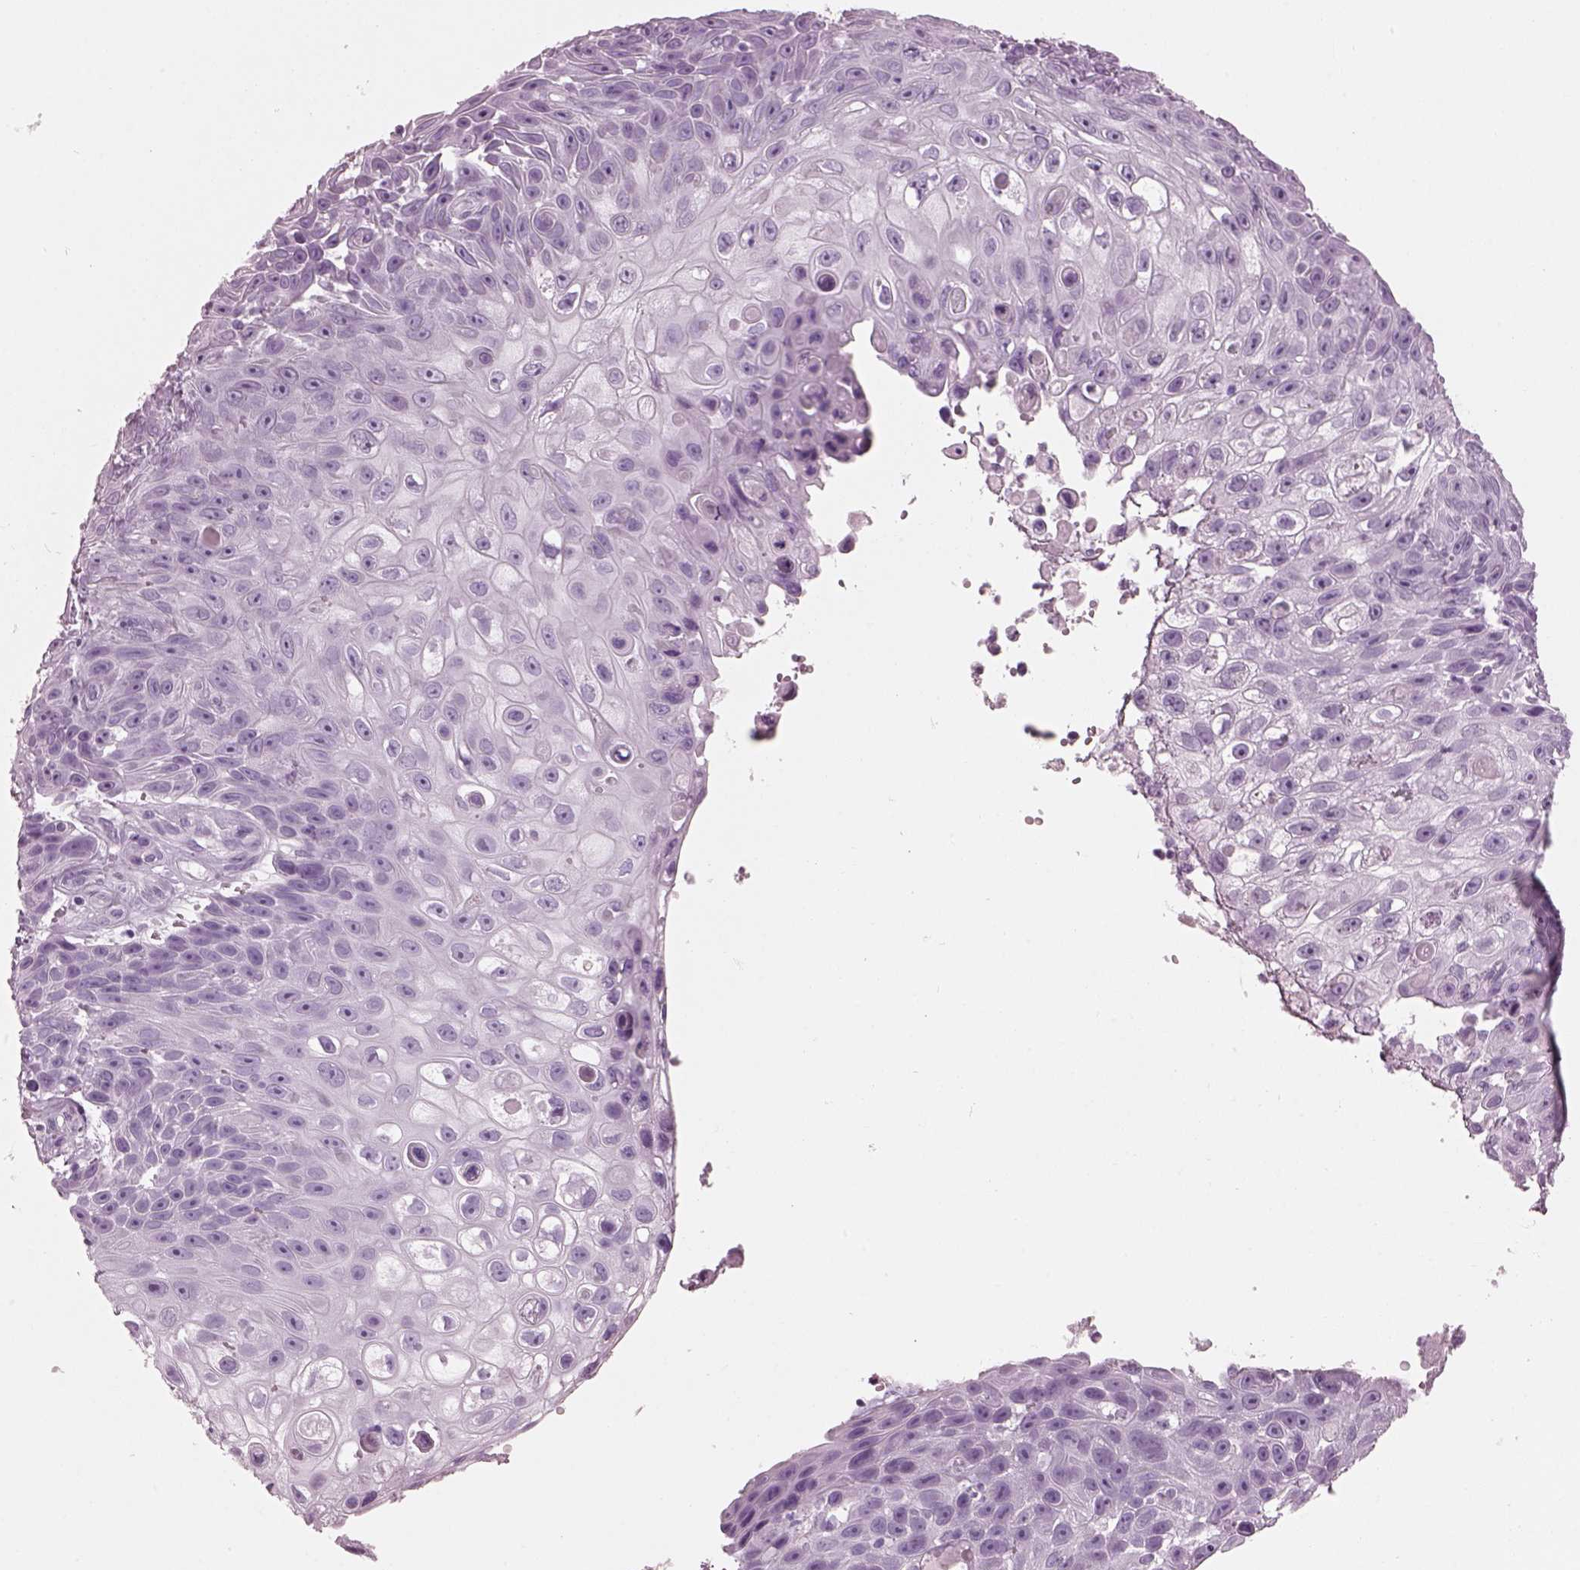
{"staining": {"intensity": "negative", "quantity": "none", "location": "none"}, "tissue": "skin cancer", "cell_type": "Tumor cells", "image_type": "cancer", "snomed": [{"axis": "morphology", "description": "Squamous cell carcinoma, NOS"}, {"axis": "topography", "description": "Skin"}], "caption": "DAB immunohistochemical staining of human skin squamous cell carcinoma exhibits no significant expression in tumor cells. The staining was performed using DAB to visualize the protein expression in brown, while the nuclei were stained in blue with hematoxylin (Magnification: 20x).", "gene": "HYDIN", "patient": {"sex": "male", "age": 82}}